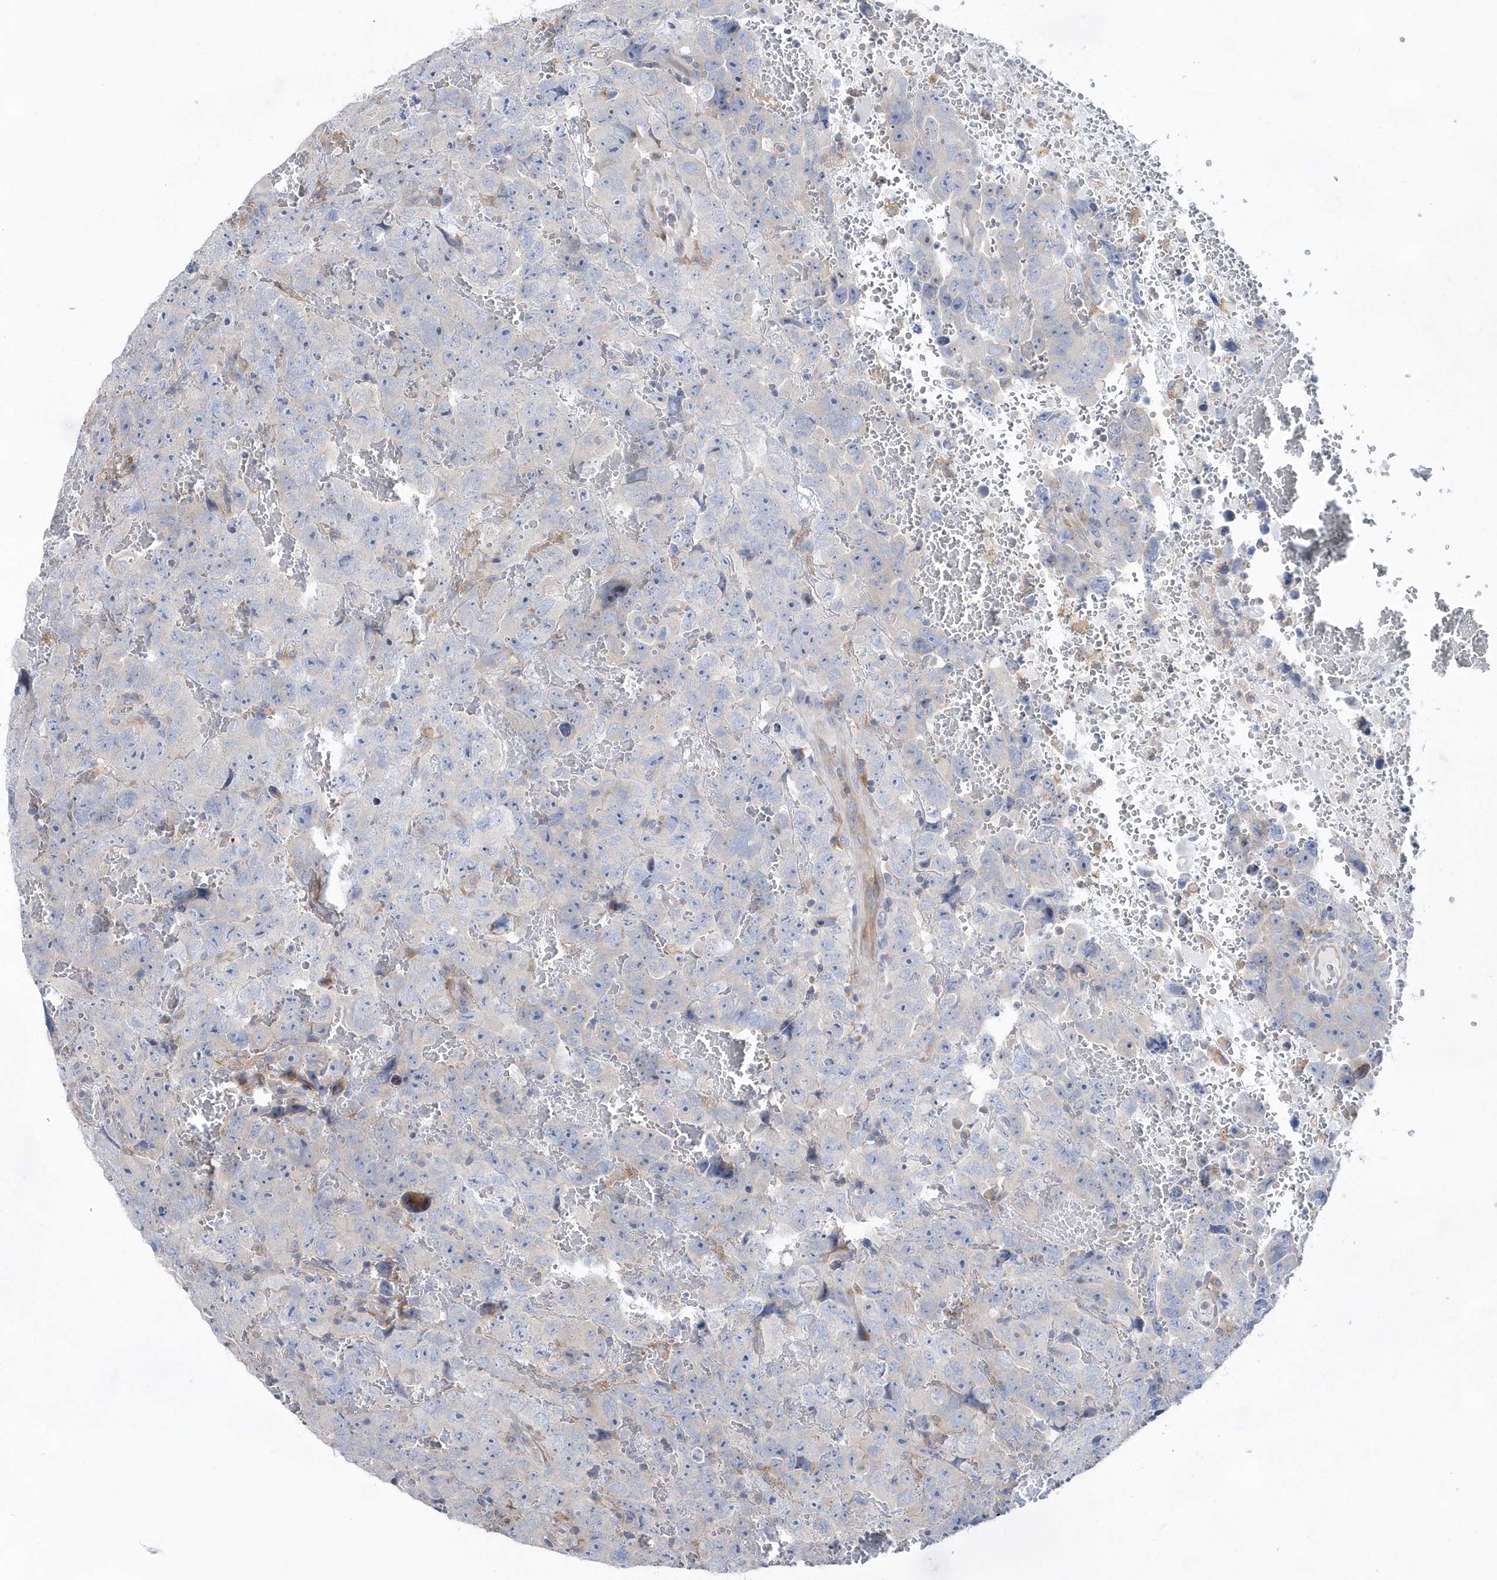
{"staining": {"intensity": "negative", "quantity": "none", "location": "none"}, "tissue": "testis cancer", "cell_type": "Tumor cells", "image_type": "cancer", "snomed": [{"axis": "morphology", "description": "Carcinoma, Embryonal, NOS"}, {"axis": "topography", "description": "Testis"}], "caption": "Immunohistochemical staining of embryonal carcinoma (testis) reveals no significant positivity in tumor cells.", "gene": "BDH2", "patient": {"sex": "male", "age": 45}}